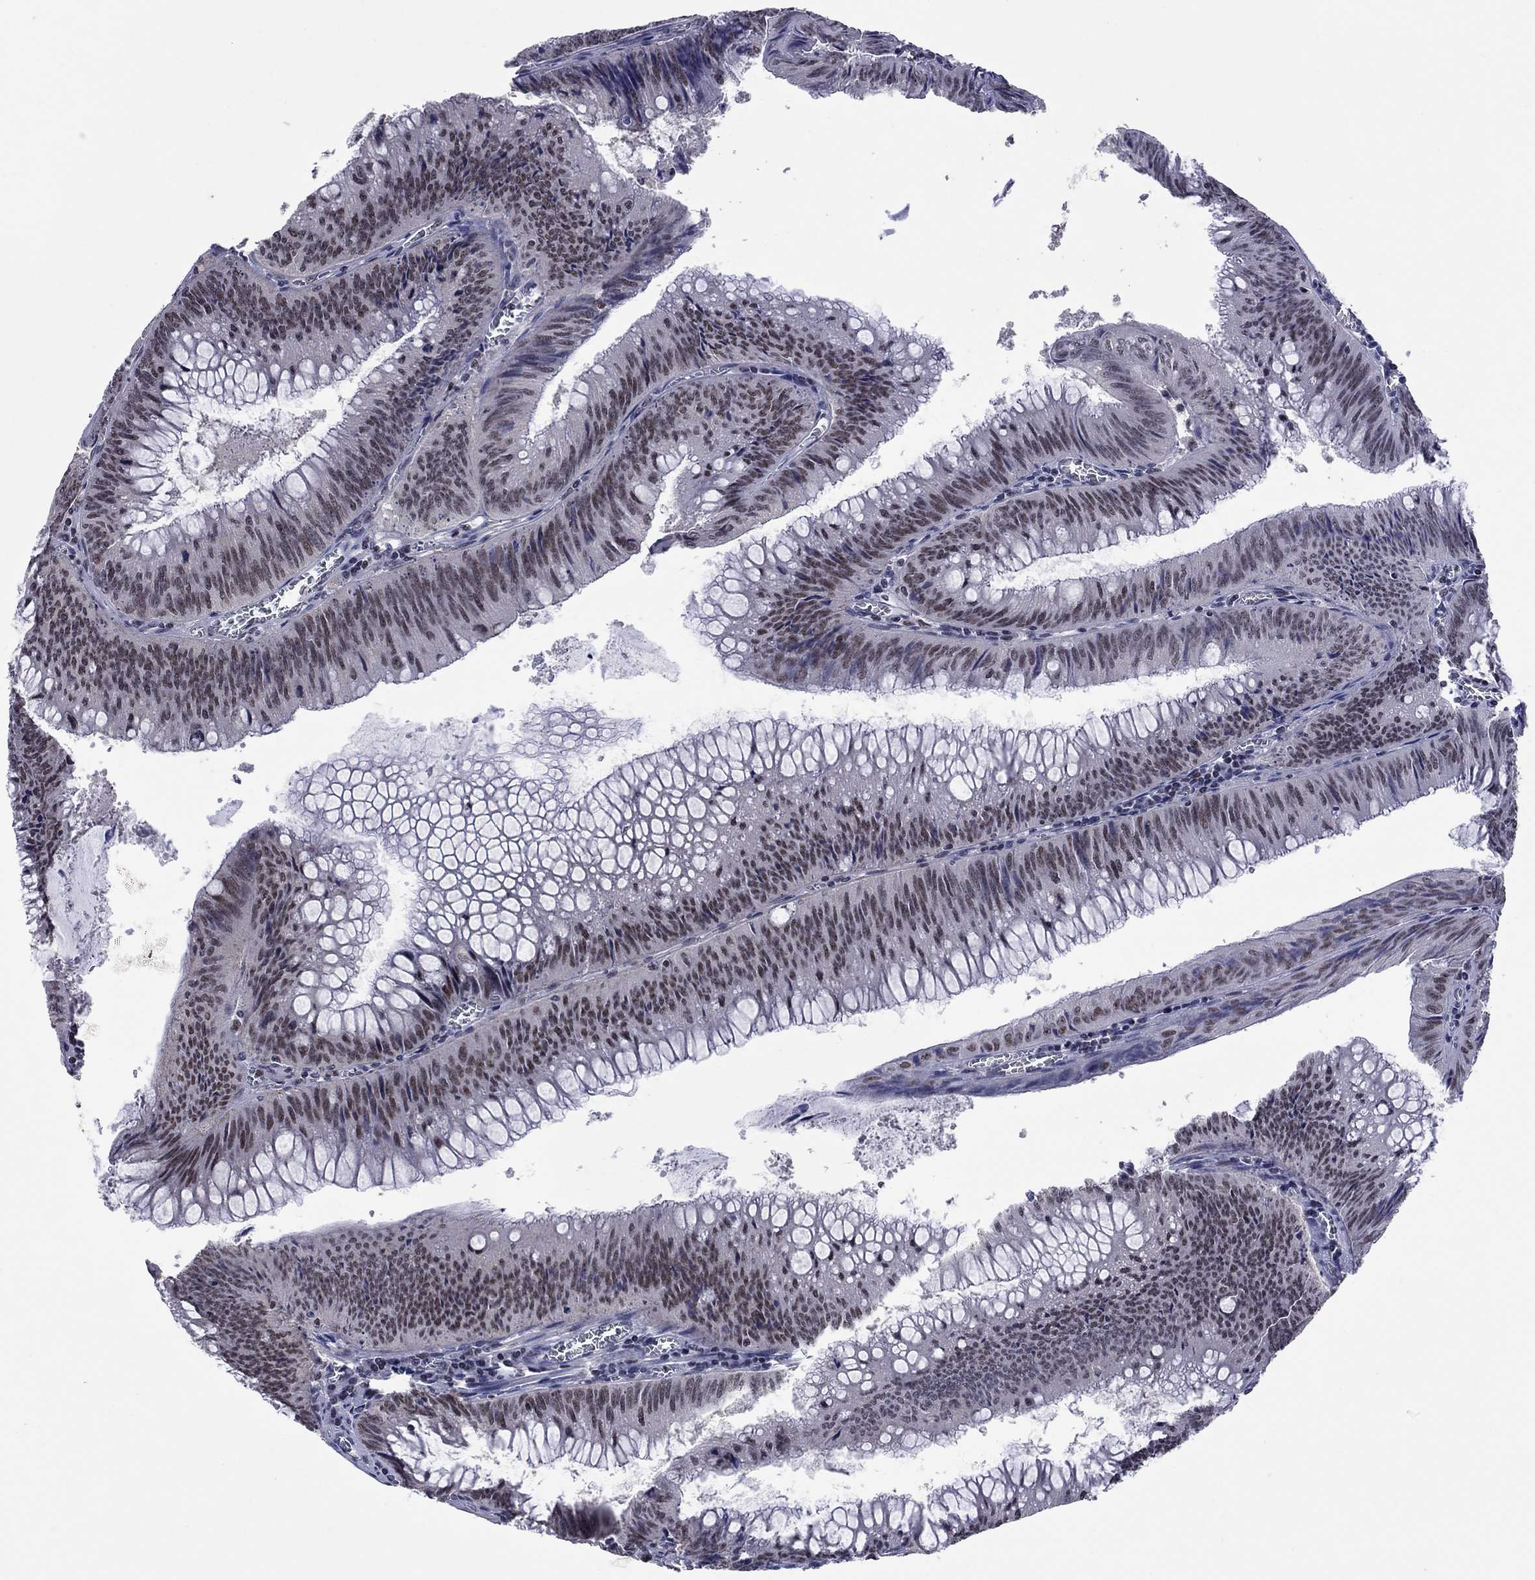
{"staining": {"intensity": "moderate", "quantity": "25%-75%", "location": "nuclear"}, "tissue": "colorectal cancer", "cell_type": "Tumor cells", "image_type": "cancer", "snomed": [{"axis": "morphology", "description": "Adenocarcinoma, NOS"}, {"axis": "topography", "description": "Rectum"}], "caption": "Immunohistochemistry (IHC) (DAB) staining of colorectal adenocarcinoma reveals moderate nuclear protein staining in about 25%-75% of tumor cells. (DAB IHC, brown staining for protein, blue staining for nuclei).", "gene": "TAF9", "patient": {"sex": "female", "age": 72}}